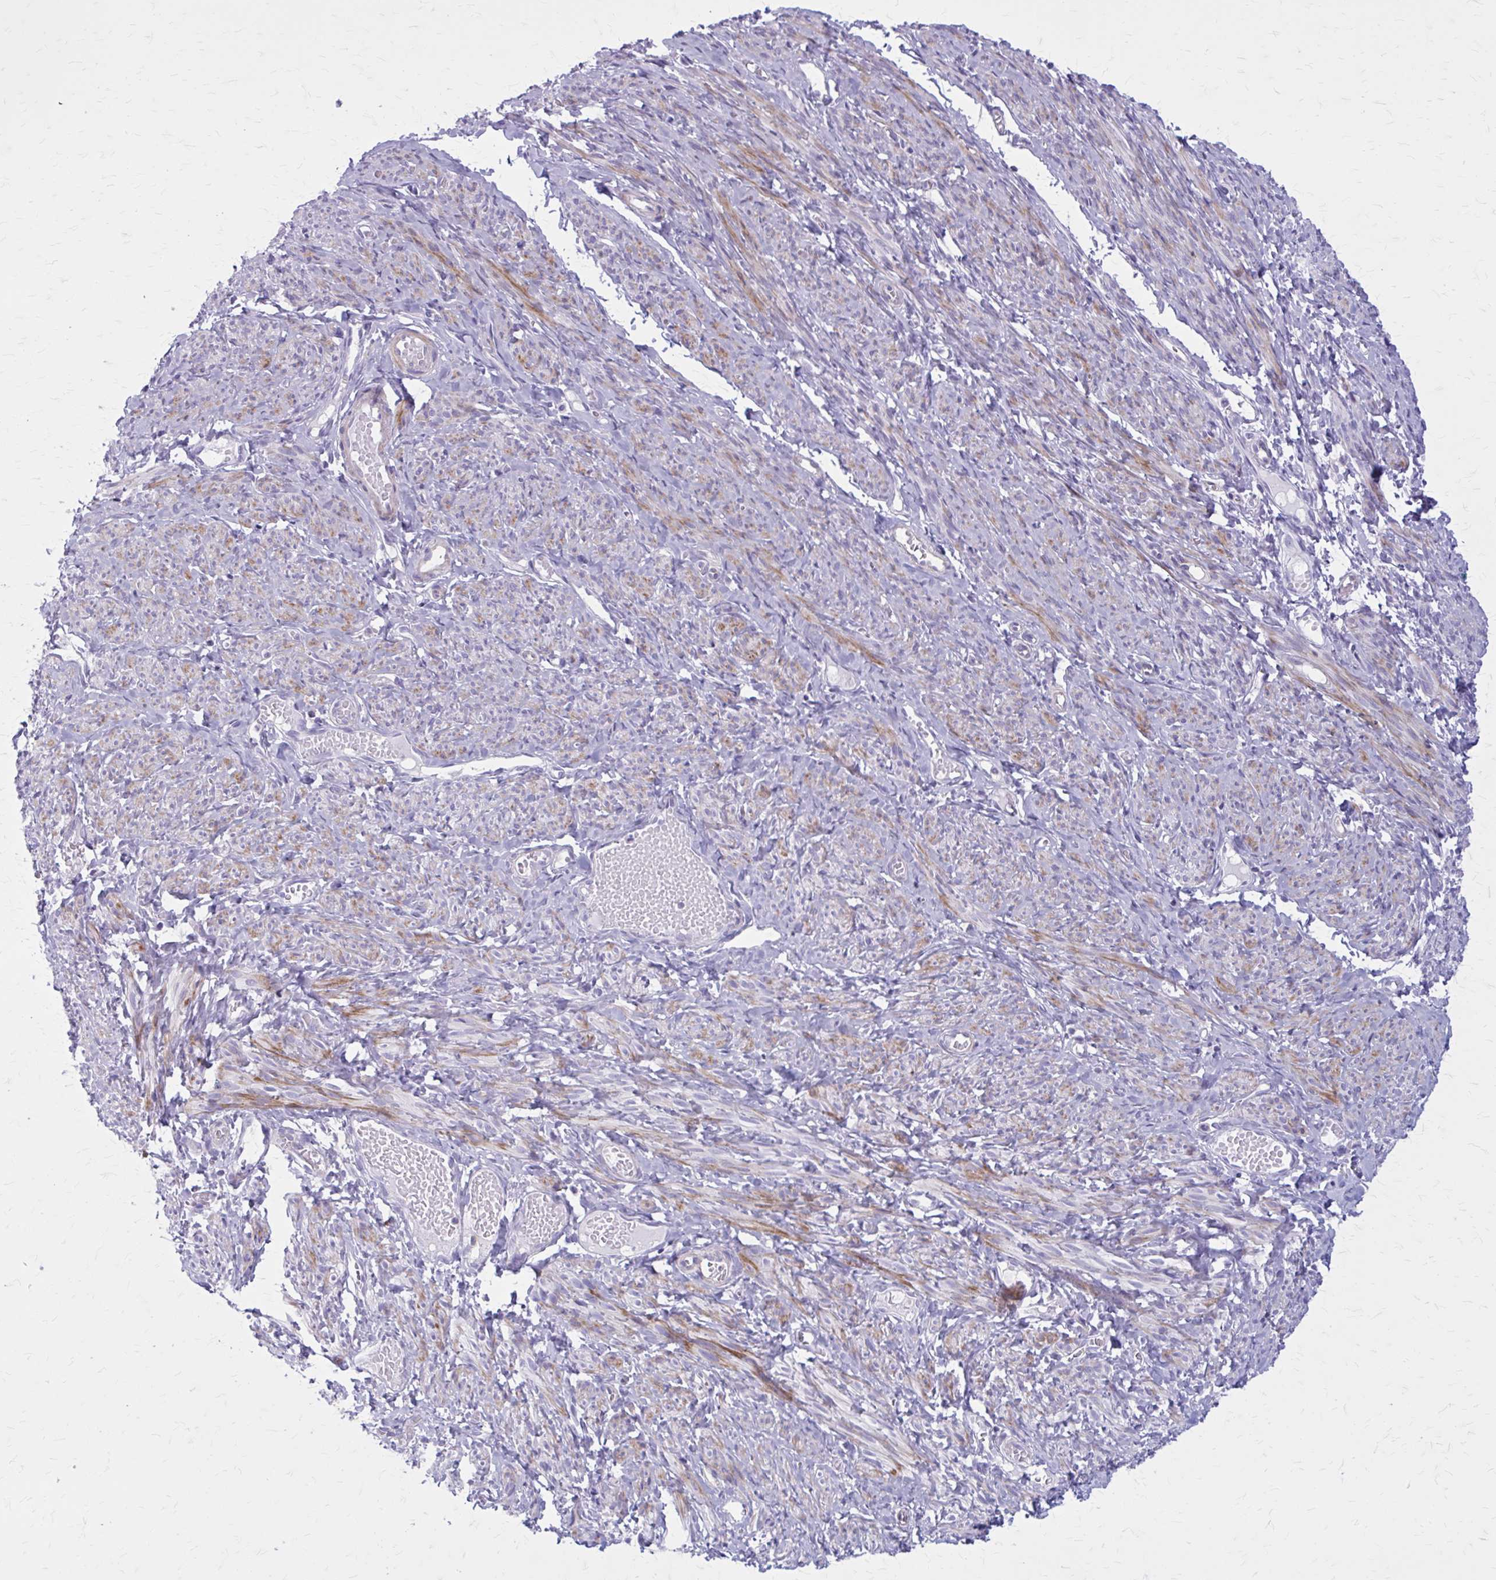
{"staining": {"intensity": "moderate", "quantity": ">75%", "location": "cytoplasmic/membranous"}, "tissue": "smooth muscle", "cell_type": "Smooth muscle cells", "image_type": "normal", "snomed": [{"axis": "morphology", "description": "Normal tissue, NOS"}, {"axis": "topography", "description": "Smooth muscle"}], "caption": "Human smooth muscle stained for a protein (brown) demonstrates moderate cytoplasmic/membranous positive positivity in about >75% of smooth muscle cells.", "gene": "PITPNM1", "patient": {"sex": "female", "age": 65}}